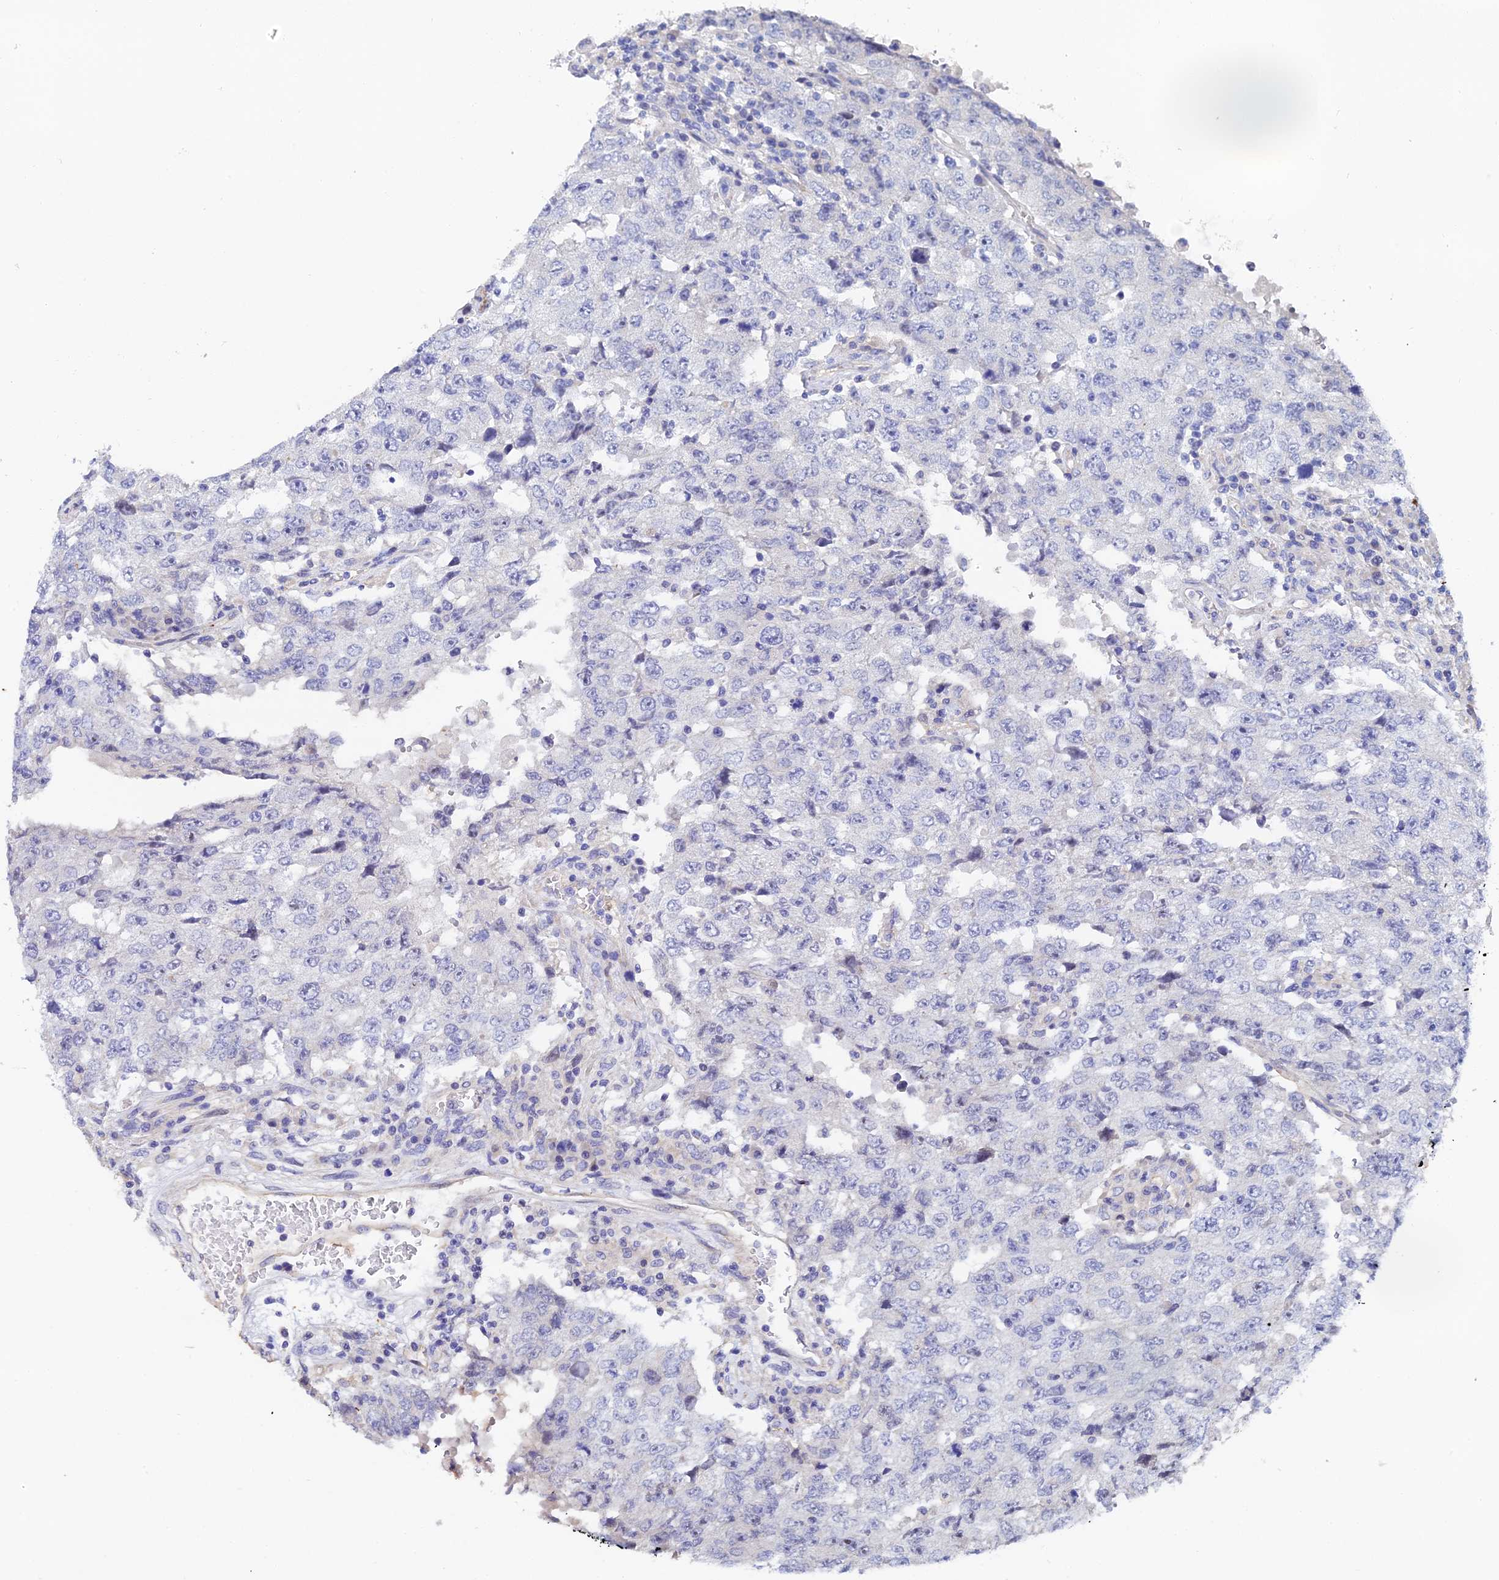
{"staining": {"intensity": "negative", "quantity": "none", "location": "none"}, "tissue": "testis cancer", "cell_type": "Tumor cells", "image_type": "cancer", "snomed": [{"axis": "morphology", "description": "Carcinoma, Embryonal, NOS"}, {"axis": "topography", "description": "Testis"}], "caption": "The image exhibits no significant positivity in tumor cells of testis embryonal carcinoma. (DAB (3,3'-diaminobenzidine) IHC visualized using brightfield microscopy, high magnification).", "gene": "ENSG00000268674", "patient": {"sex": "male", "age": 26}}